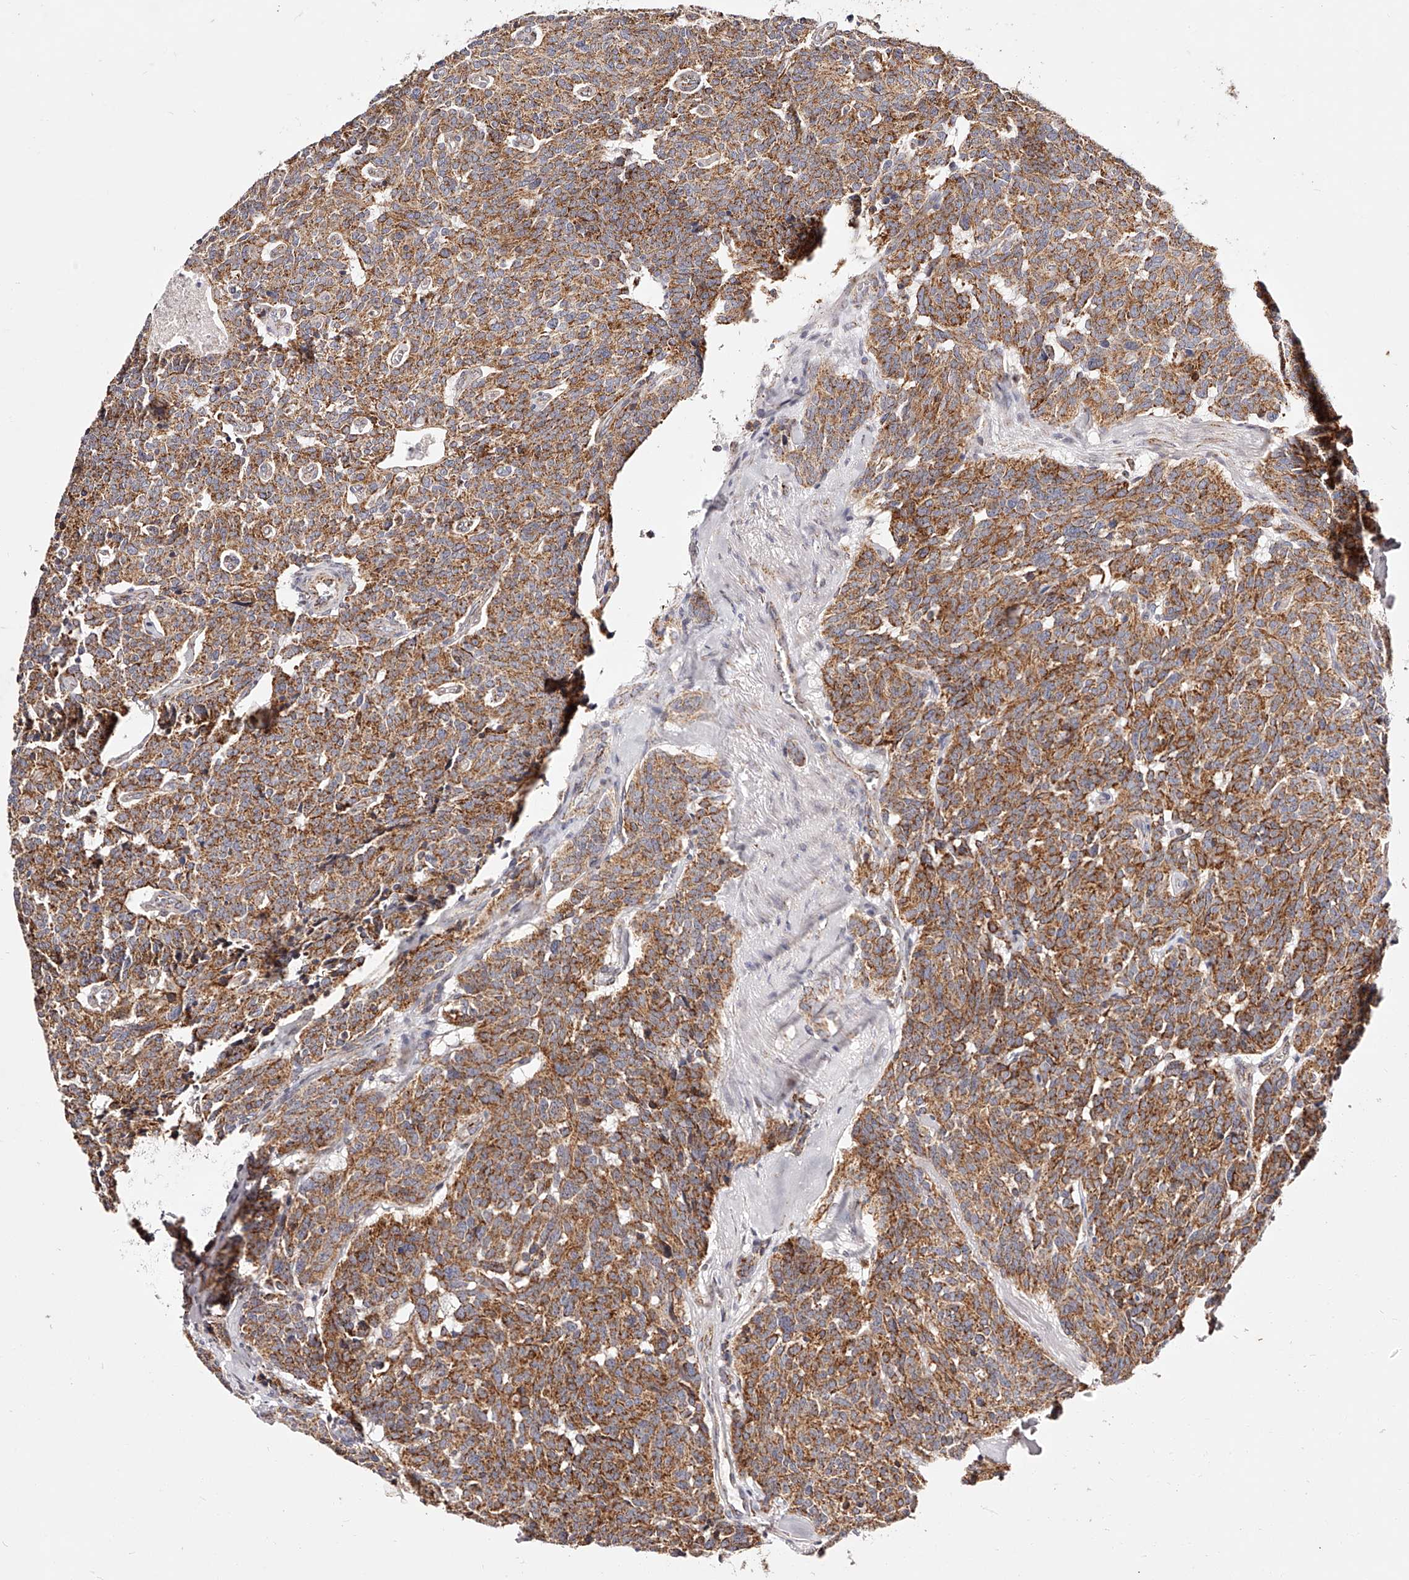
{"staining": {"intensity": "moderate", "quantity": ">75%", "location": "cytoplasmic/membranous"}, "tissue": "carcinoid", "cell_type": "Tumor cells", "image_type": "cancer", "snomed": [{"axis": "morphology", "description": "Carcinoid, malignant, NOS"}, {"axis": "topography", "description": "Lung"}], "caption": "High-magnification brightfield microscopy of carcinoid stained with DAB (brown) and counterstained with hematoxylin (blue). tumor cells exhibit moderate cytoplasmic/membranous positivity is identified in approximately>75% of cells.", "gene": "NDUFV3", "patient": {"sex": "female", "age": 46}}